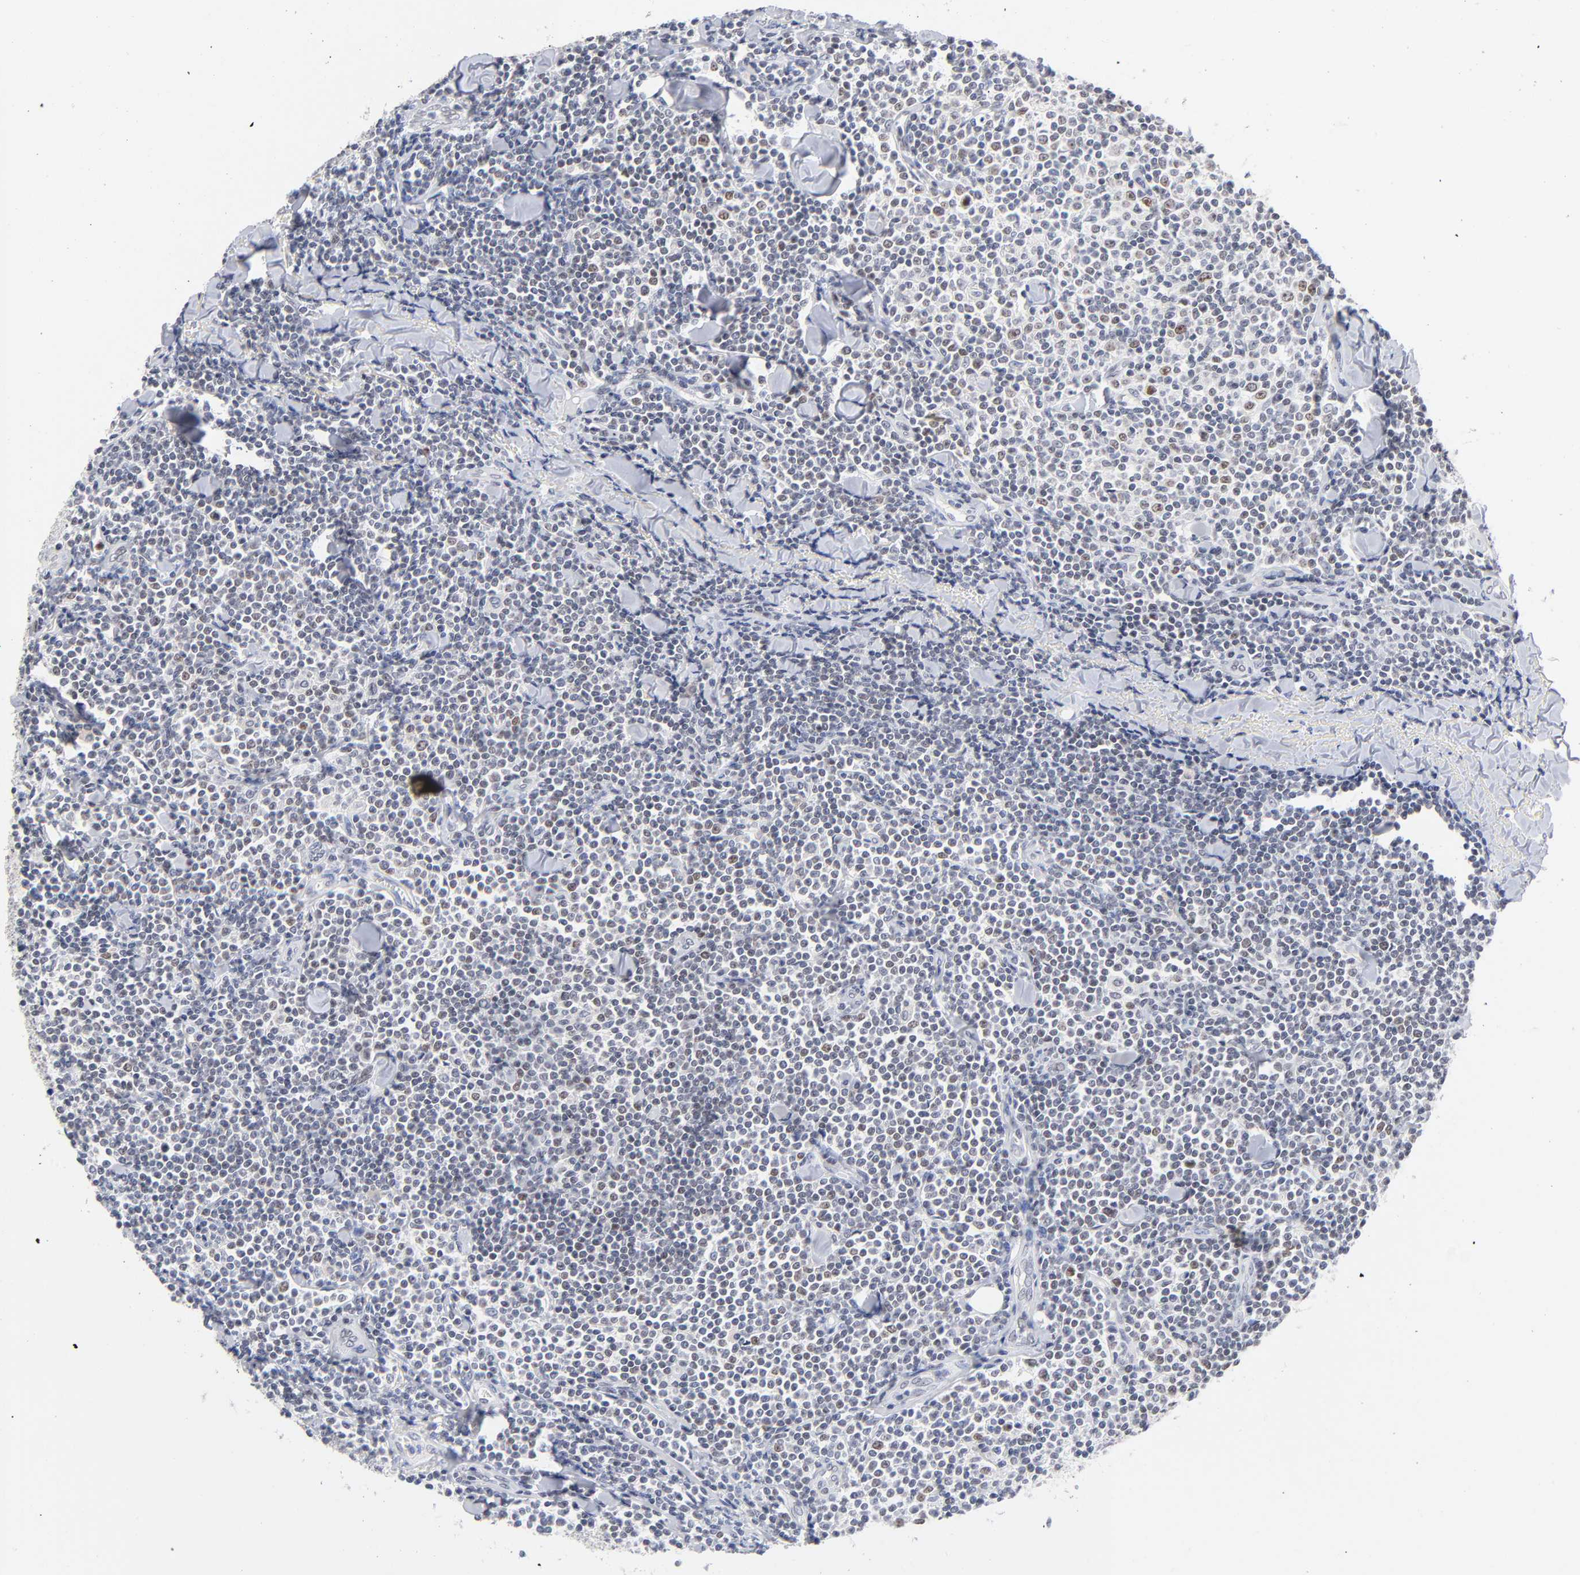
{"staining": {"intensity": "weak", "quantity": "25%-75%", "location": "nuclear"}, "tissue": "lymphoma", "cell_type": "Tumor cells", "image_type": "cancer", "snomed": [{"axis": "morphology", "description": "Malignant lymphoma, non-Hodgkin's type, Low grade"}, {"axis": "topography", "description": "Soft tissue"}], "caption": "Immunohistochemistry (IHC) (DAB) staining of human low-grade malignant lymphoma, non-Hodgkin's type shows weak nuclear protein staining in about 25%-75% of tumor cells.", "gene": "ORC2", "patient": {"sex": "male", "age": 92}}